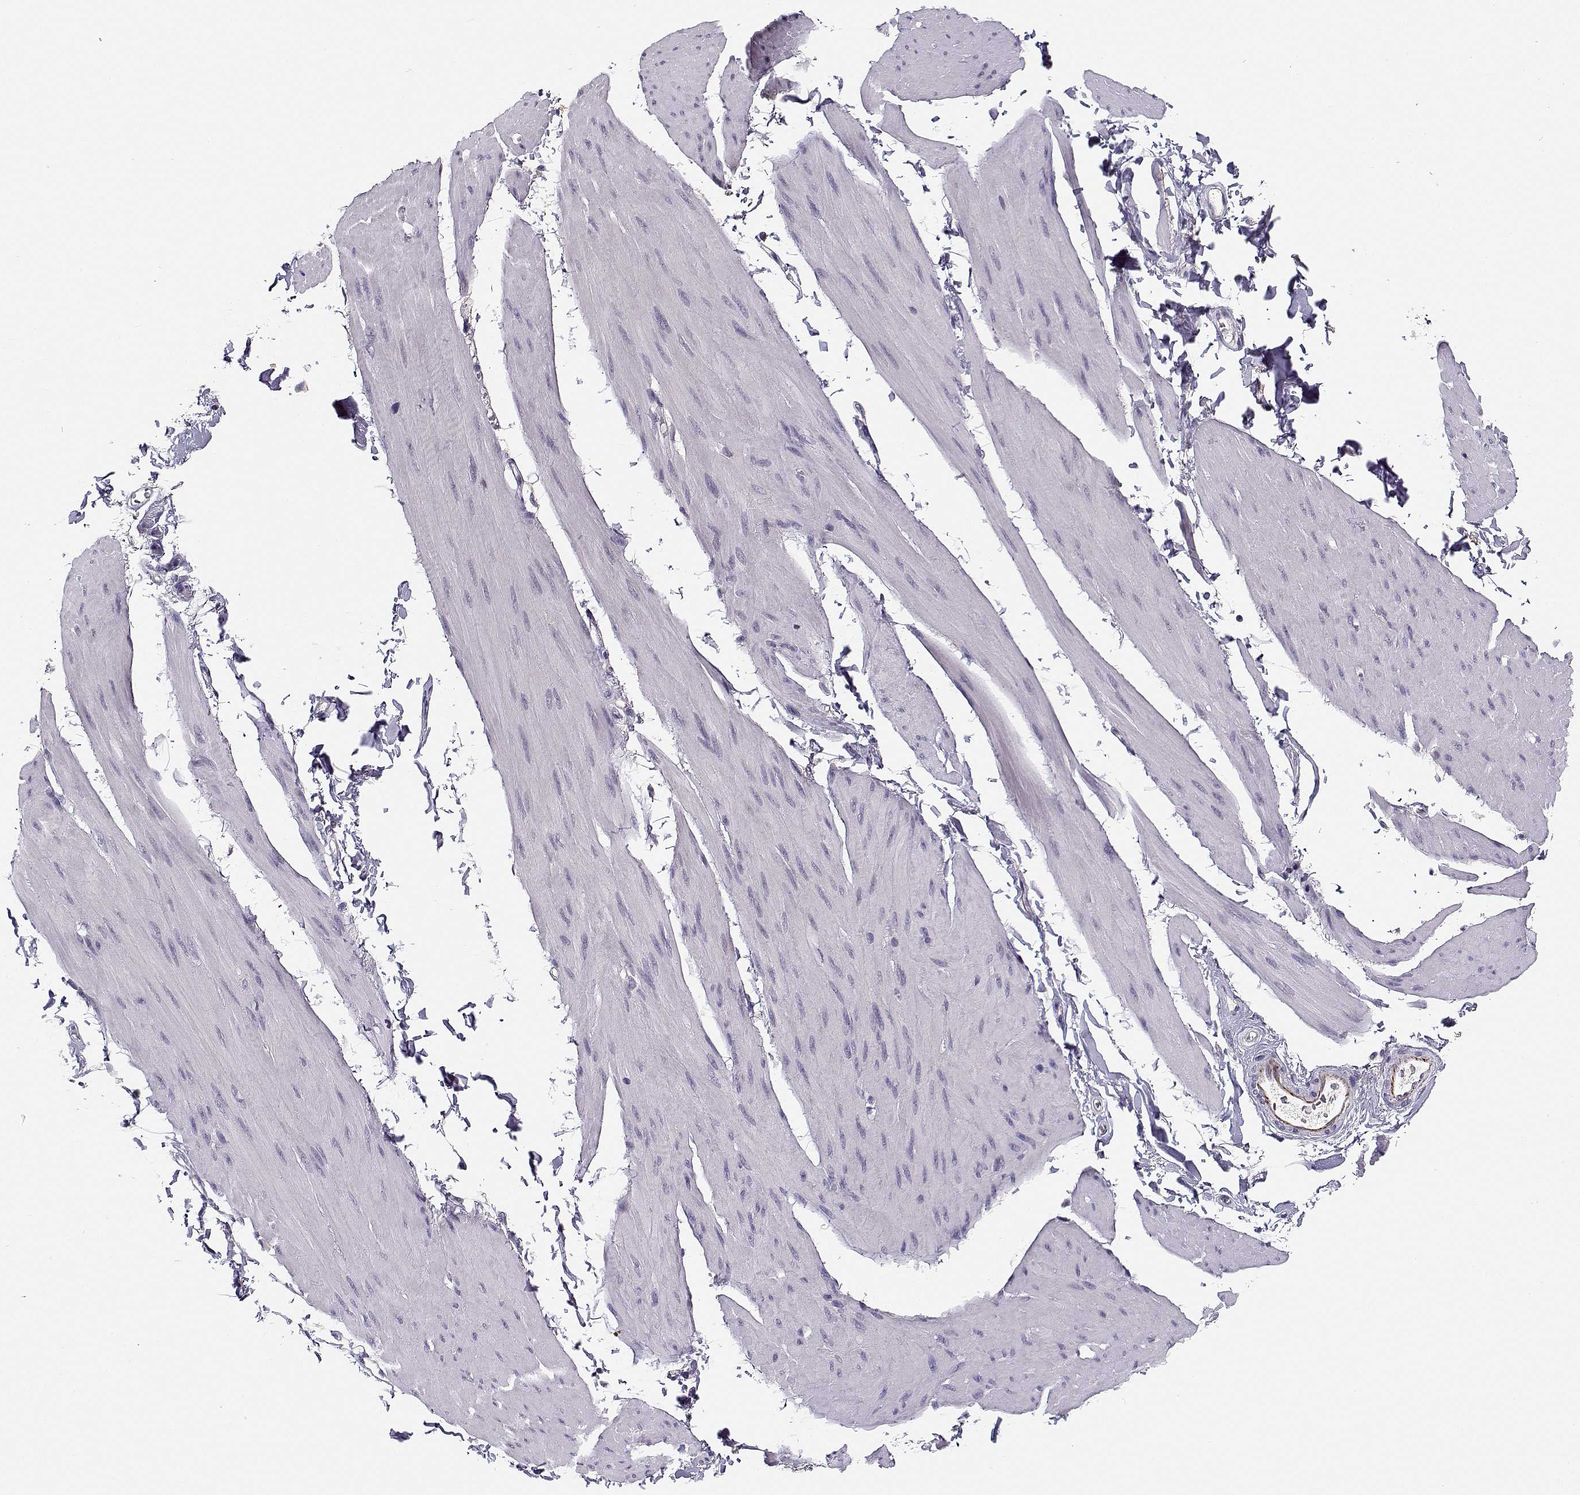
{"staining": {"intensity": "negative", "quantity": "none", "location": "none"}, "tissue": "smooth muscle", "cell_type": "Smooth muscle cells", "image_type": "normal", "snomed": [{"axis": "morphology", "description": "Normal tissue, NOS"}, {"axis": "topography", "description": "Adipose tissue"}, {"axis": "topography", "description": "Smooth muscle"}, {"axis": "topography", "description": "Peripheral nerve tissue"}], "caption": "The IHC photomicrograph has no significant staining in smooth muscle cells of smooth muscle. The staining is performed using DAB (3,3'-diaminobenzidine) brown chromogen with nuclei counter-stained in using hematoxylin.", "gene": "TMEM145", "patient": {"sex": "male", "age": 83}}